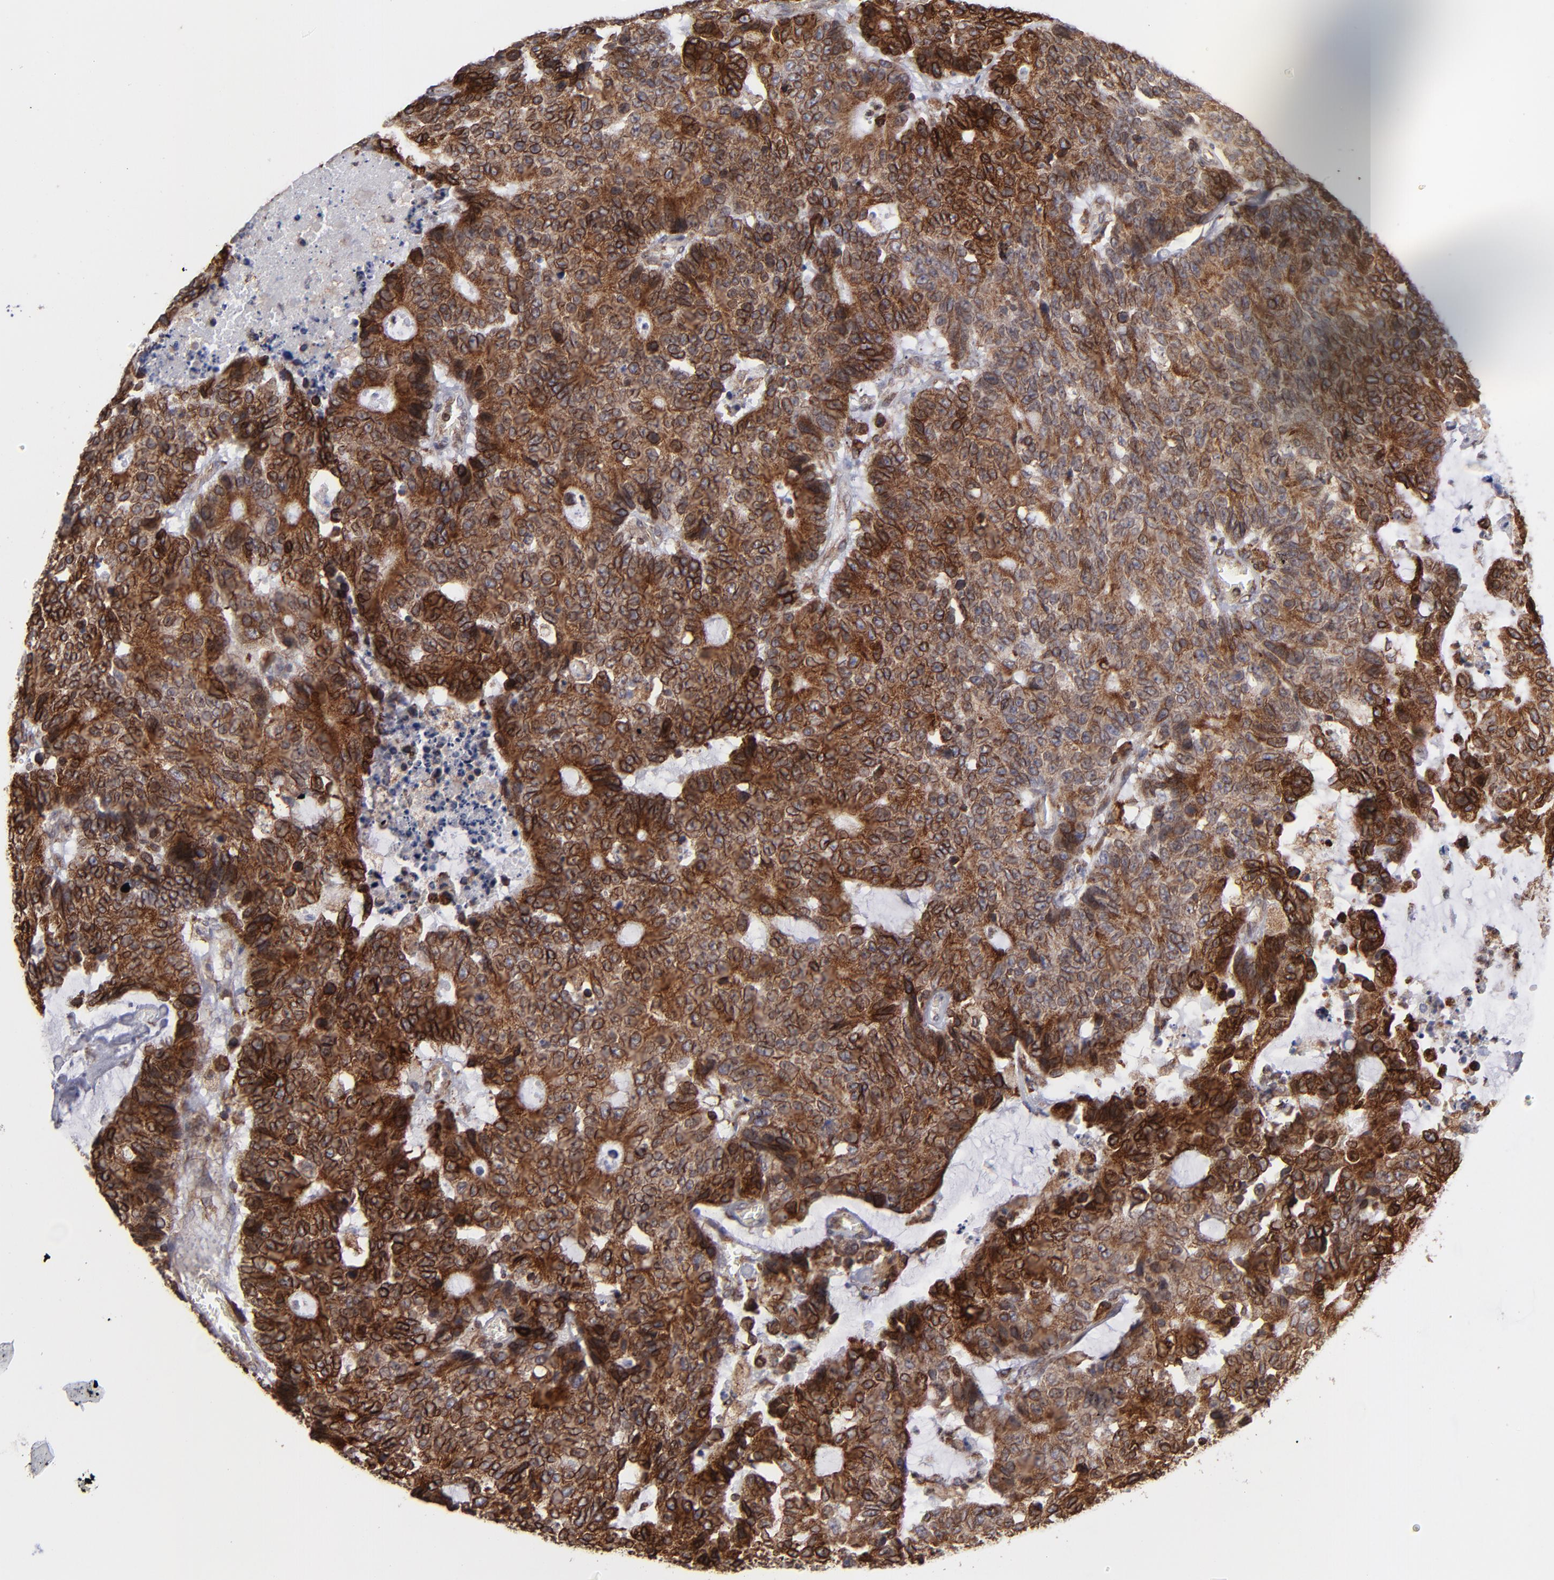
{"staining": {"intensity": "strong", "quantity": ">75%", "location": "cytoplasmic/membranous"}, "tissue": "colorectal cancer", "cell_type": "Tumor cells", "image_type": "cancer", "snomed": [{"axis": "morphology", "description": "Adenocarcinoma, NOS"}, {"axis": "topography", "description": "Colon"}], "caption": "Brown immunohistochemical staining in human colorectal cancer (adenocarcinoma) exhibits strong cytoplasmic/membranous staining in approximately >75% of tumor cells.", "gene": "TMX1", "patient": {"sex": "female", "age": 86}}